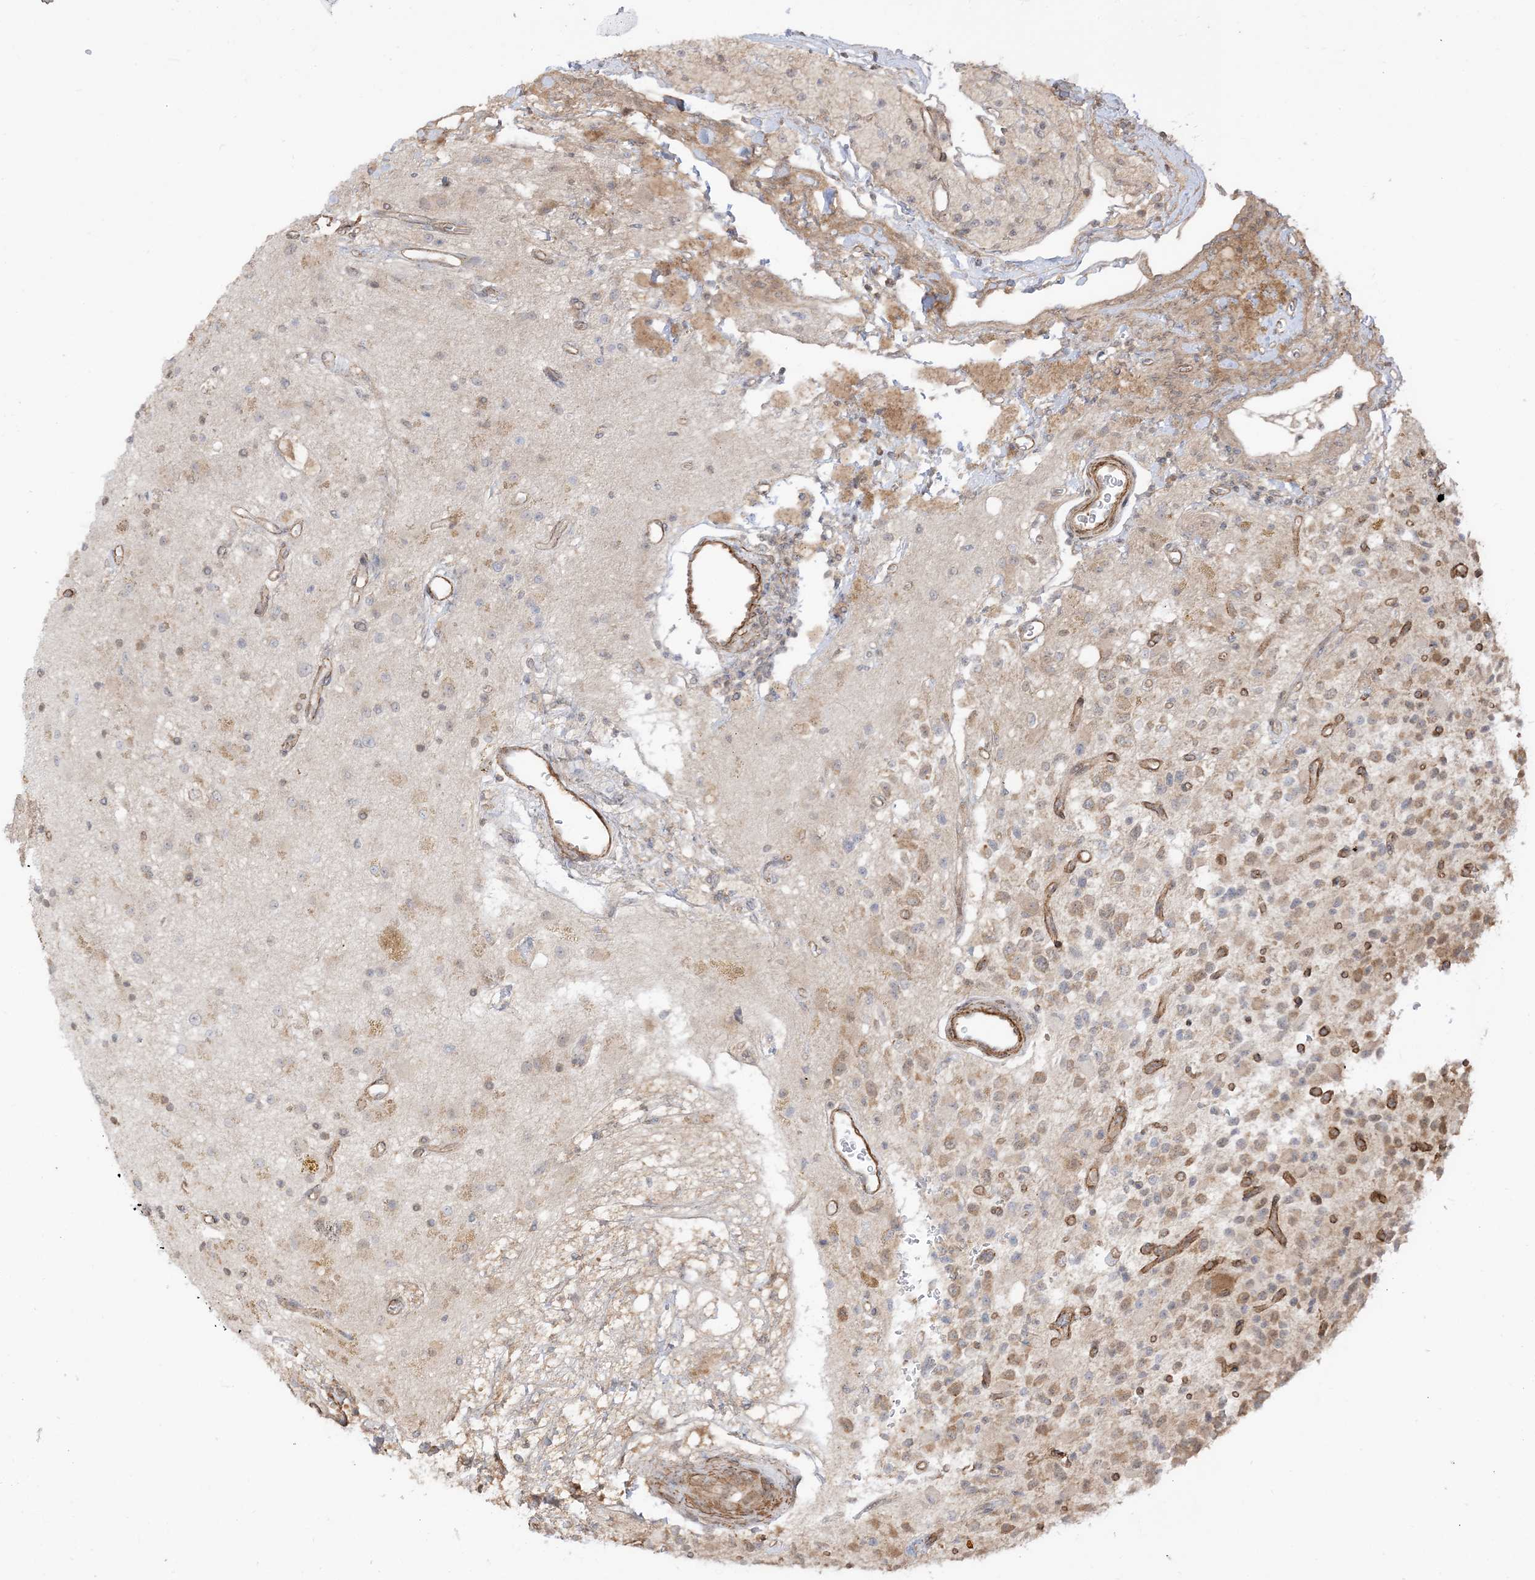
{"staining": {"intensity": "weak", "quantity": "25%-75%", "location": "cytoplasmic/membranous"}, "tissue": "glioma", "cell_type": "Tumor cells", "image_type": "cancer", "snomed": [{"axis": "morphology", "description": "Glioma, malignant, High grade"}, {"axis": "topography", "description": "Brain"}], "caption": "Immunohistochemistry (DAB) staining of human glioma exhibits weak cytoplasmic/membranous protein staining in about 25%-75% of tumor cells. (Brightfield microscopy of DAB IHC at high magnification).", "gene": "TBCC", "patient": {"sex": "male", "age": 34}}